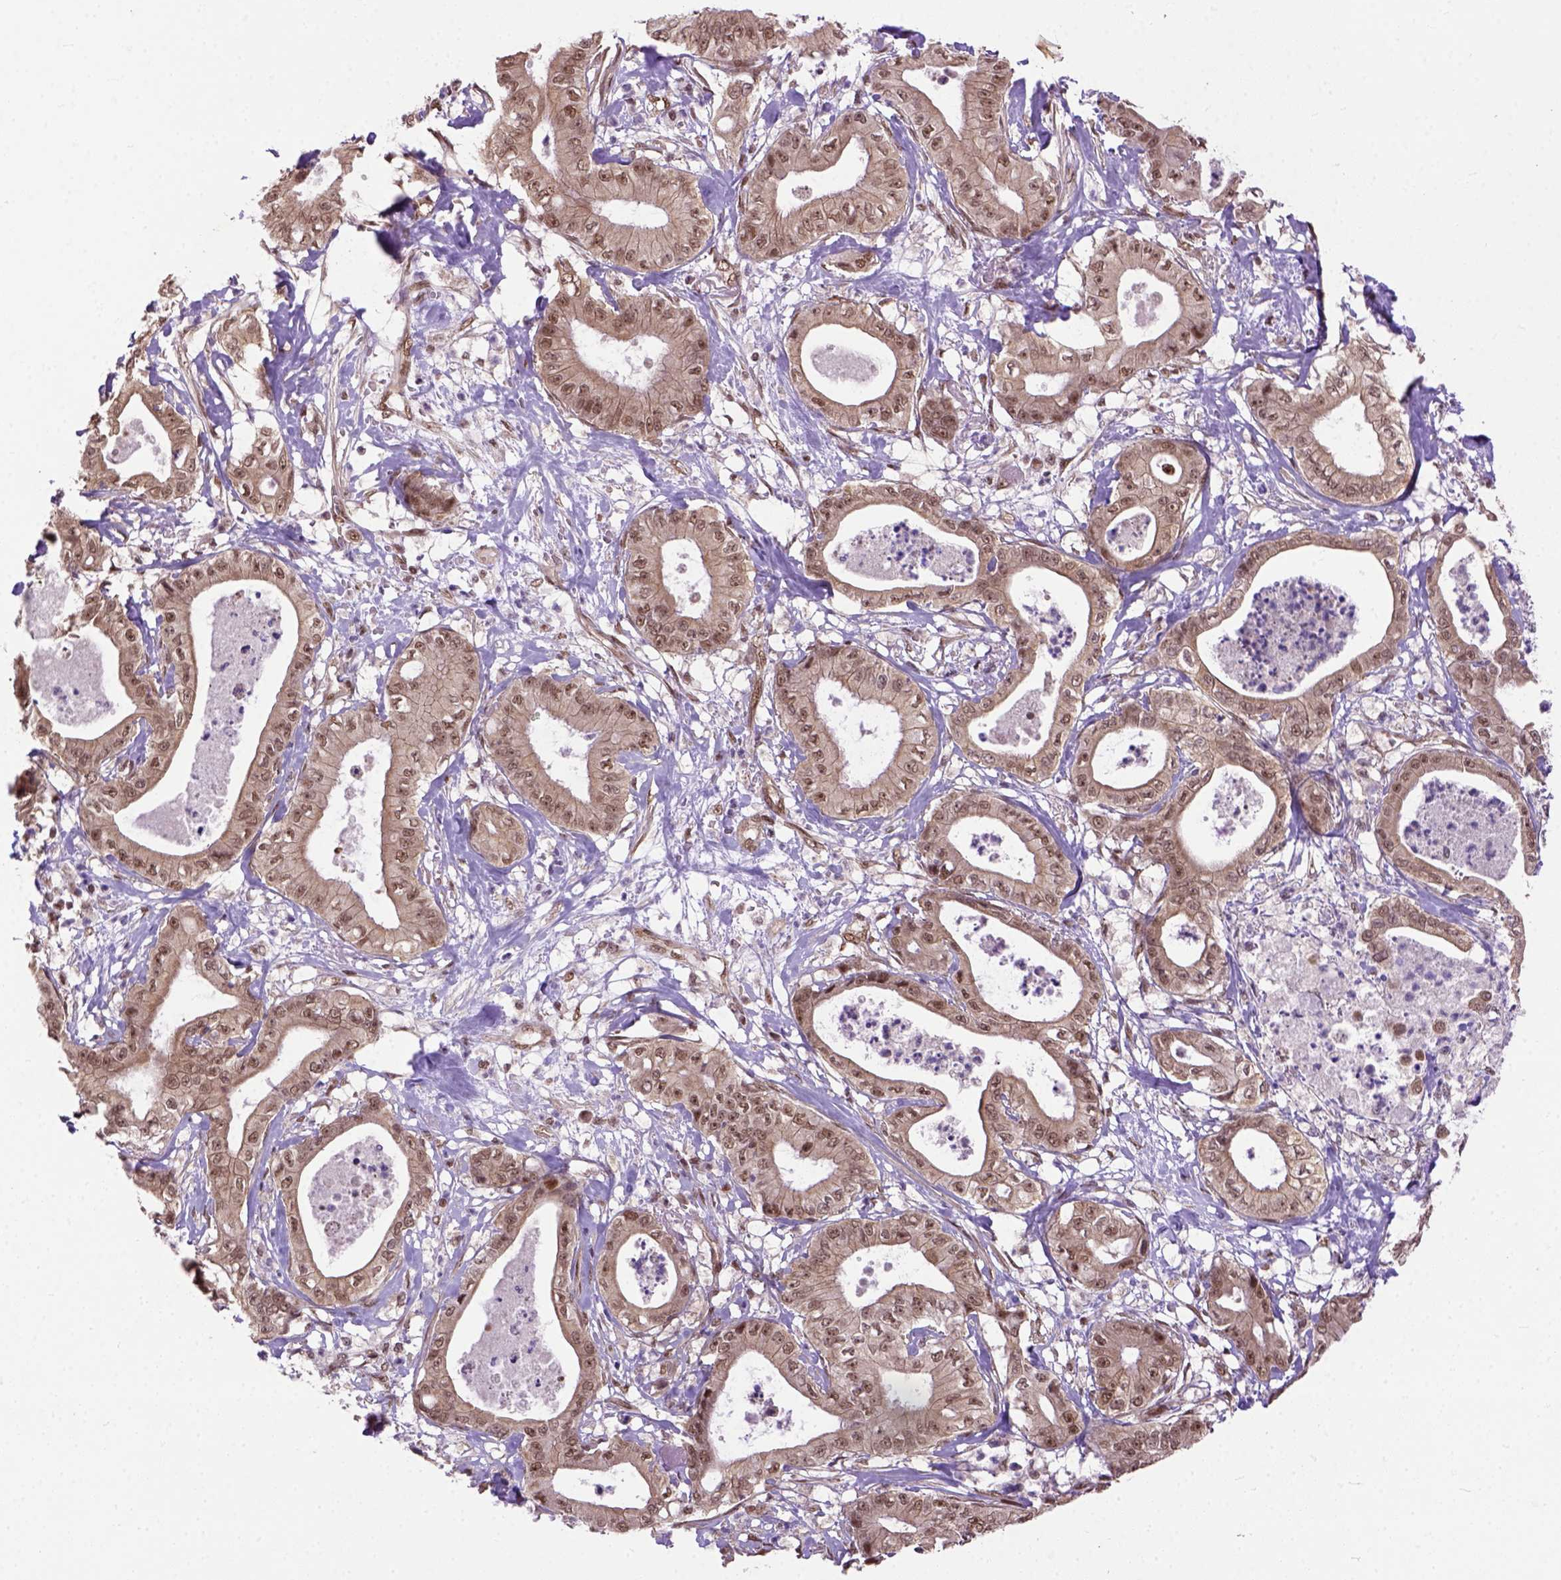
{"staining": {"intensity": "moderate", "quantity": ">75%", "location": "nuclear"}, "tissue": "pancreatic cancer", "cell_type": "Tumor cells", "image_type": "cancer", "snomed": [{"axis": "morphology", "description": "Adenocarcinoma, NOS"}, {"axis": "topography", "description": "Pancreas"}], "caption": "Immunohistochemistry staining of pancreatic cancer (adenocarcinoma), which shows medium levels of moderate nuclear positivity in approximately >75% of tumor cells indicating moderate nuclear protein positivity. The staining was performed using DAB (3,3'-diaminobenzidine) (brown) for protein detection and nuclei were counterstained in hematoxylin (blue).", "gene": "ZNF630", "patient": {"sex": "male", "age": 71}}